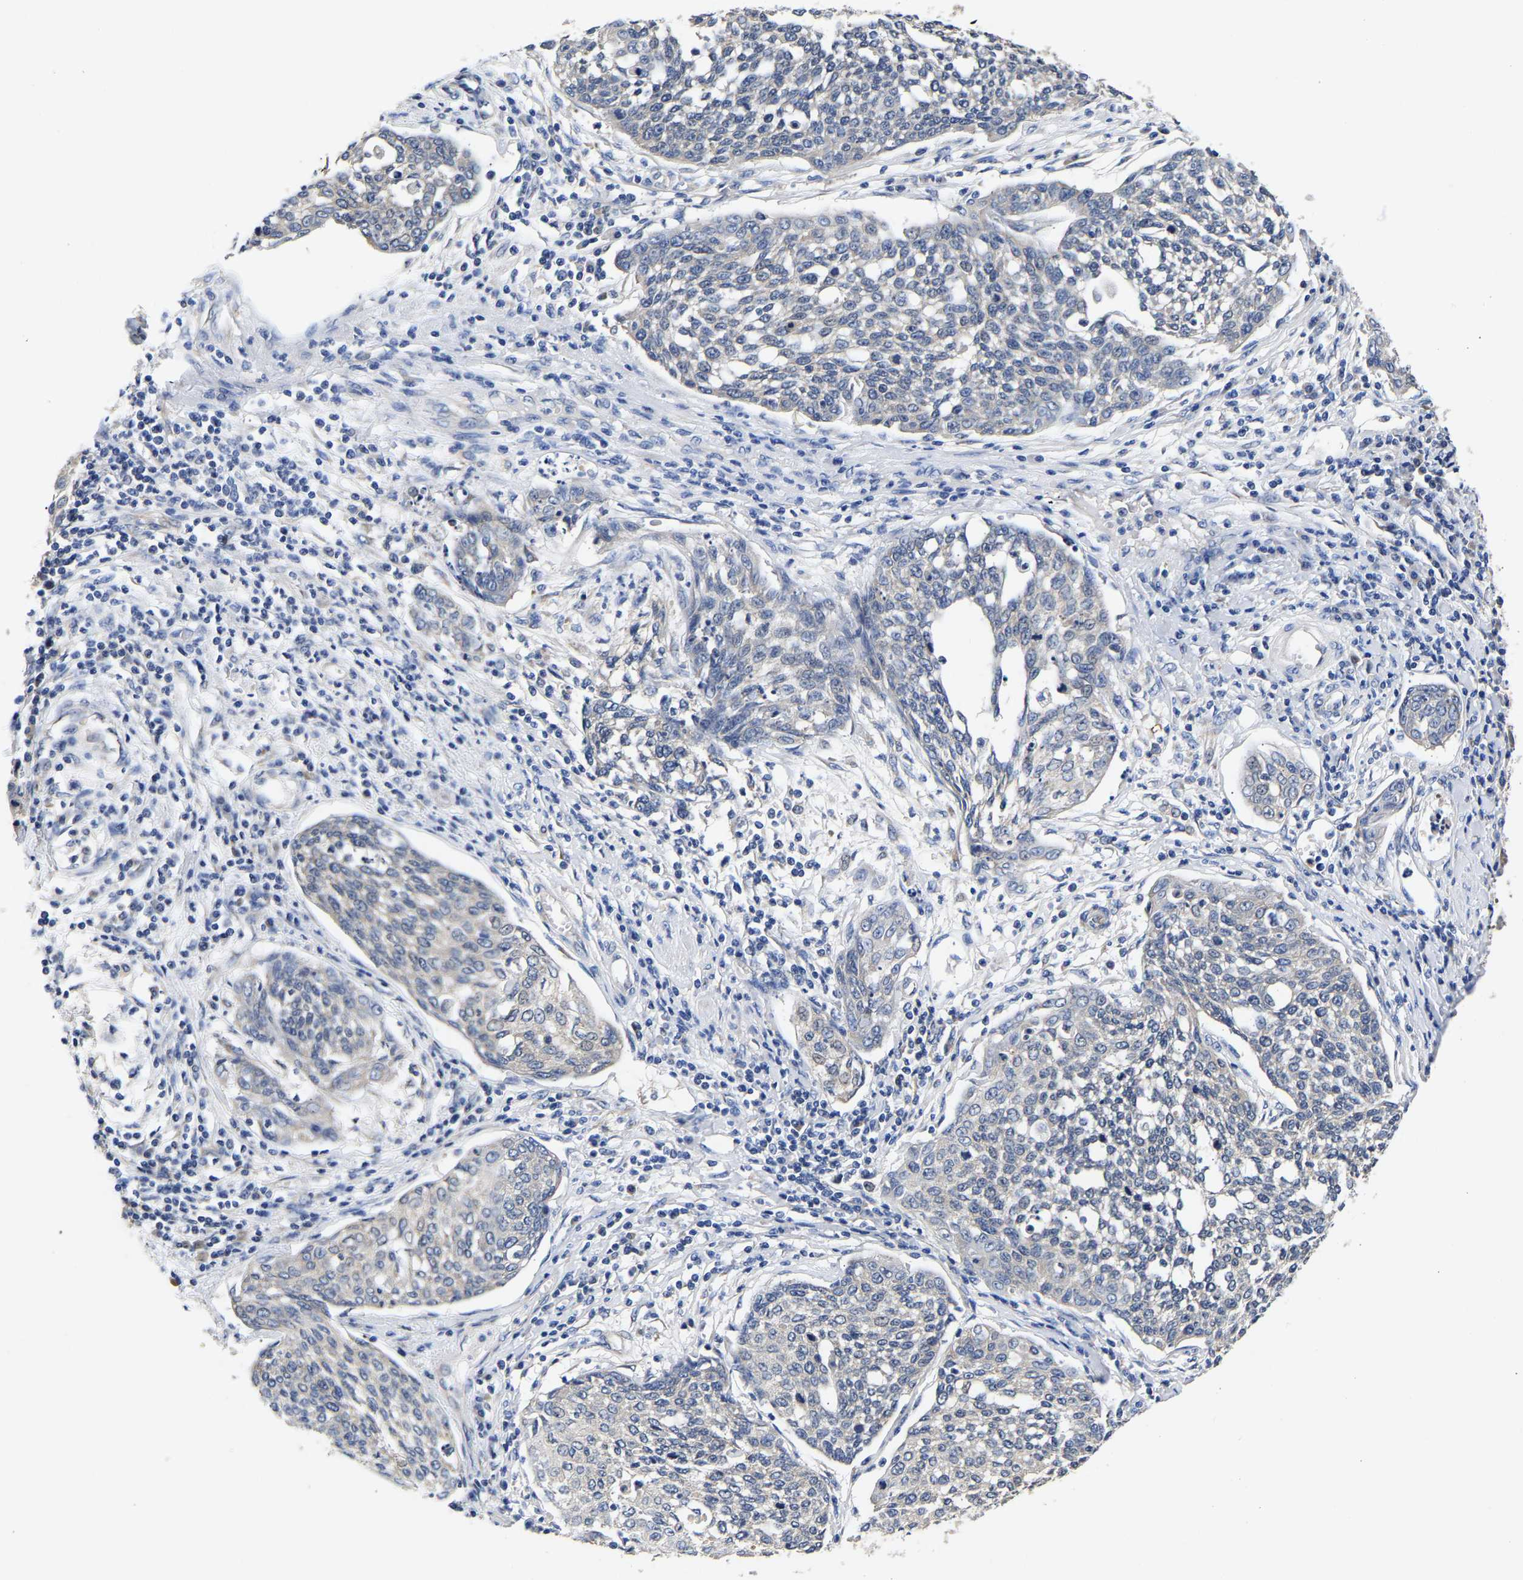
{"staining": {"intensity": "negative", "quantity": "none", "location": "none"}, "tissue": "cervical cancer", "cell_type": "Tumor cells", "image_type": "cancer", "snomed": [{"axis": "morphology", "description": "Squamous cell carcinoma, NOS"}, {"axis": "topography", "description": "Cervix"}], "caption": "Immunohistochemistry (IHC) photomicrograph of neoplastic tissue: human squamous cell carcinoma (cervical) stained with DAB (3,3'-diaminobenzidine) reveals no significant protein positivity in tumor cells.", "gene": "CCDC6", "patient": {"sex": "female", "age": 34}}